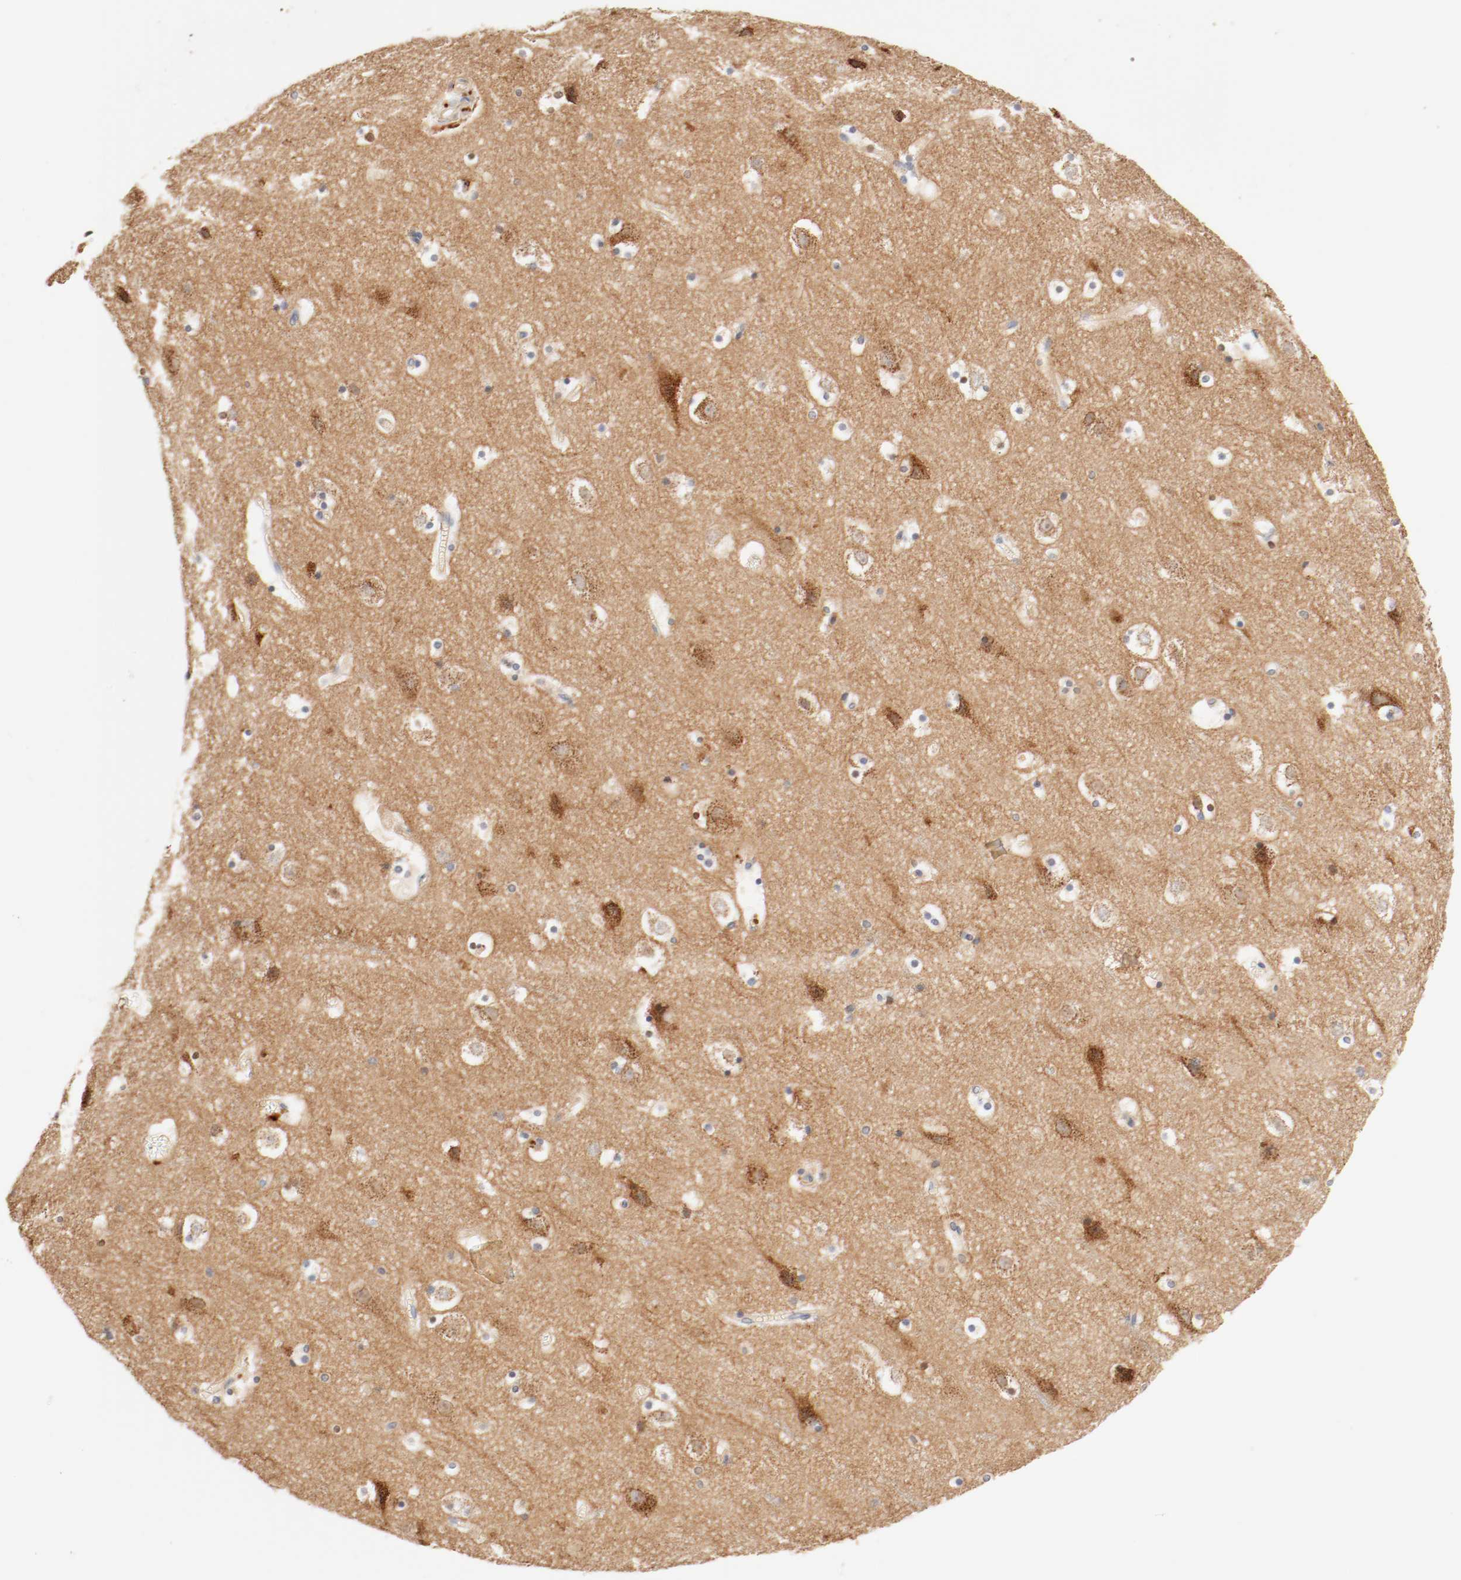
{"staining": {"intensity": "negative", "quantity": "none", "location": "none"}, "tissue": "cerebral cortex", "cell_type": "Endothelial cells", "image_type": "normal", "snomed": [{"axis": "morphology", "description": "Normal tissue, NOS"}, {"axis": "topography", "description": "Cerebral cortex"}], "caption": "This is an immunohistochemistry (IHC) histopathology image of benign human cerebral cortex. There is no staining in endothelial cells.", "gene": "GIT1", "patient": {"sex": "male", "age": 45}}